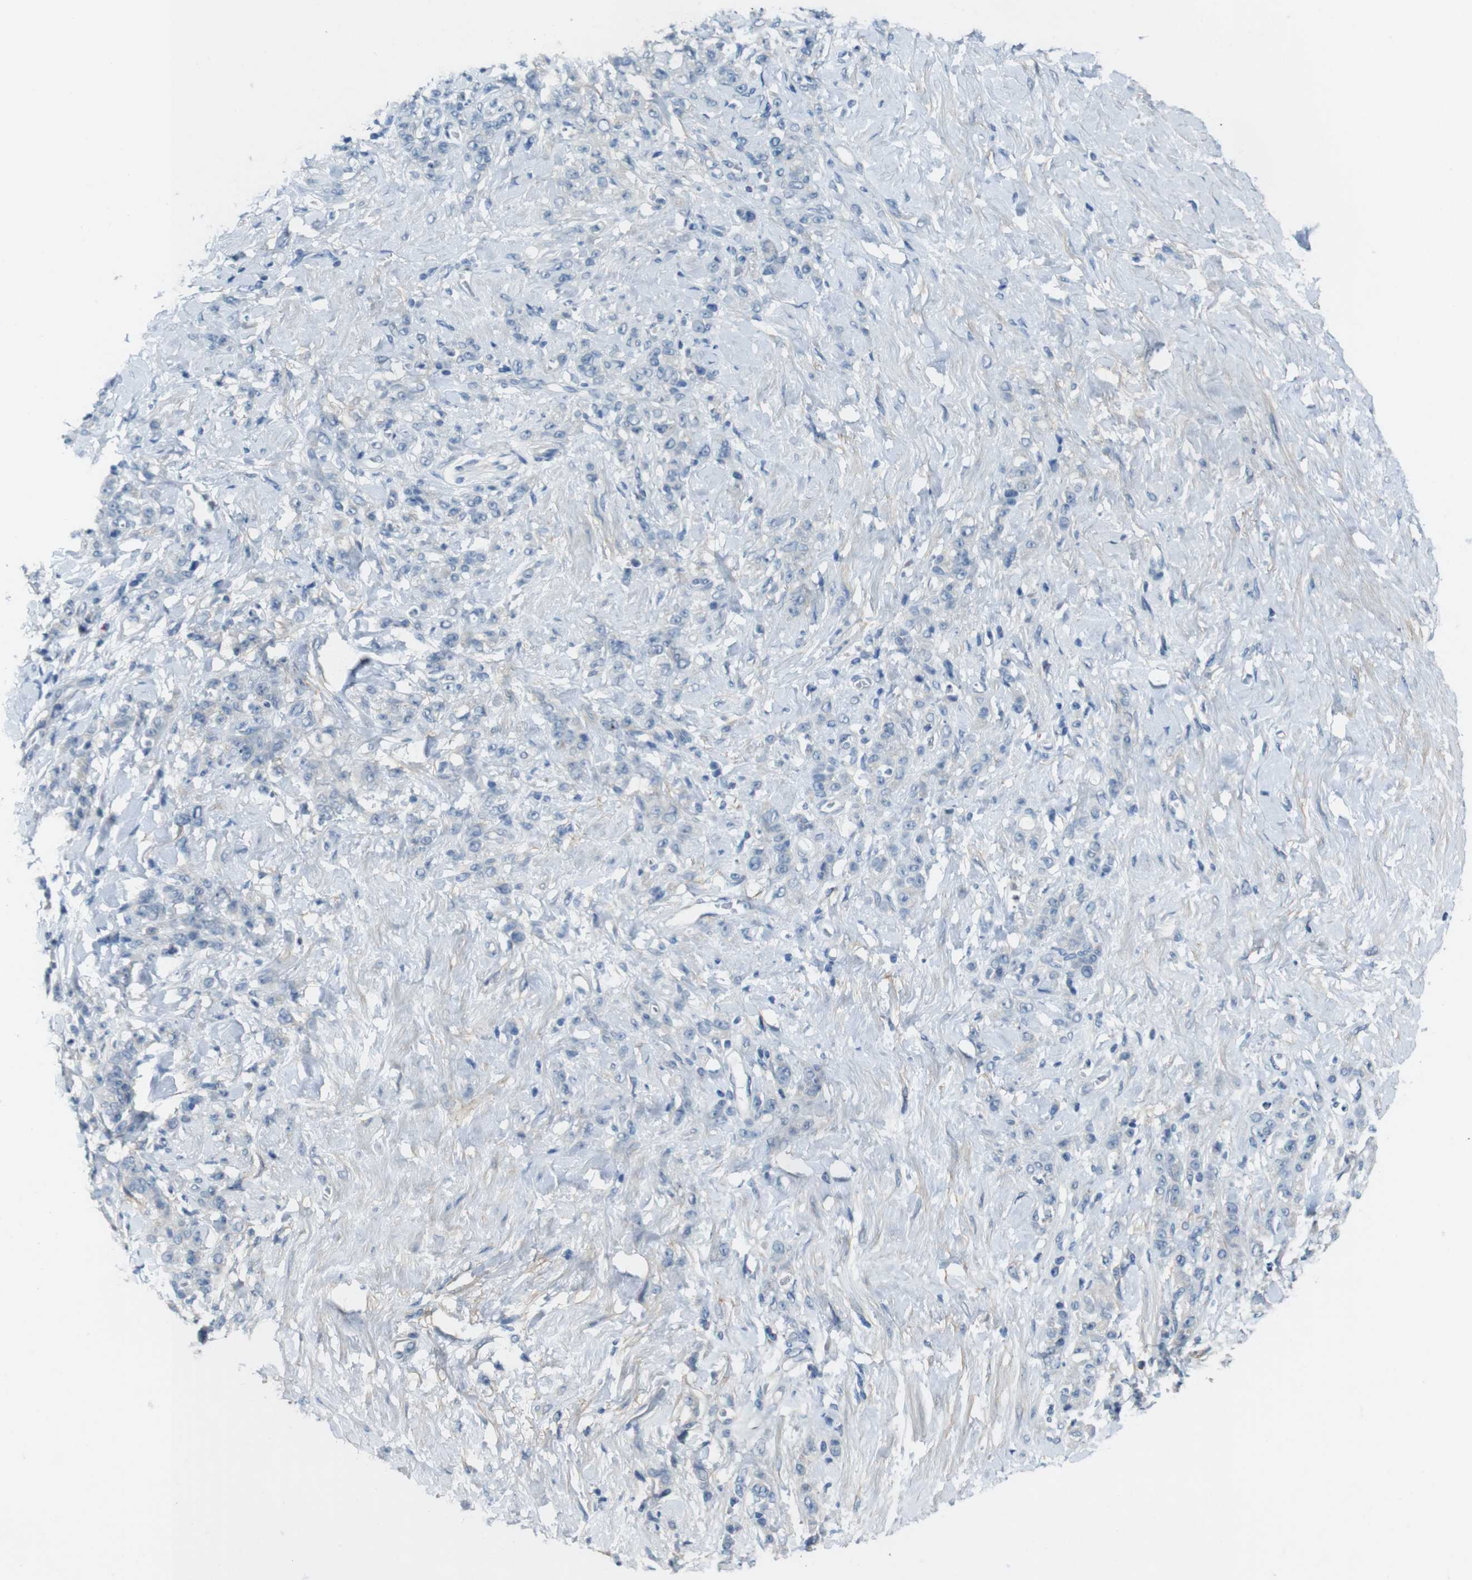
{"staining": {"intensity": "negative", "quantity": "none", "location": "none"}, "tissue": "stomach cancer", "cell_type": "Tumor cells", "image_type": "cancer", "snomed": [{"axis": "morphology", "description": "Adenocarcinoma, NOS"}, {"axis": "topography", "description": "Stomach"}], "caption": "There is no significant staining in tumor cells of stomach adenocarcinoma.", "gene": "ENTPD7", "patient": {"sex": "male", "age": 82}}